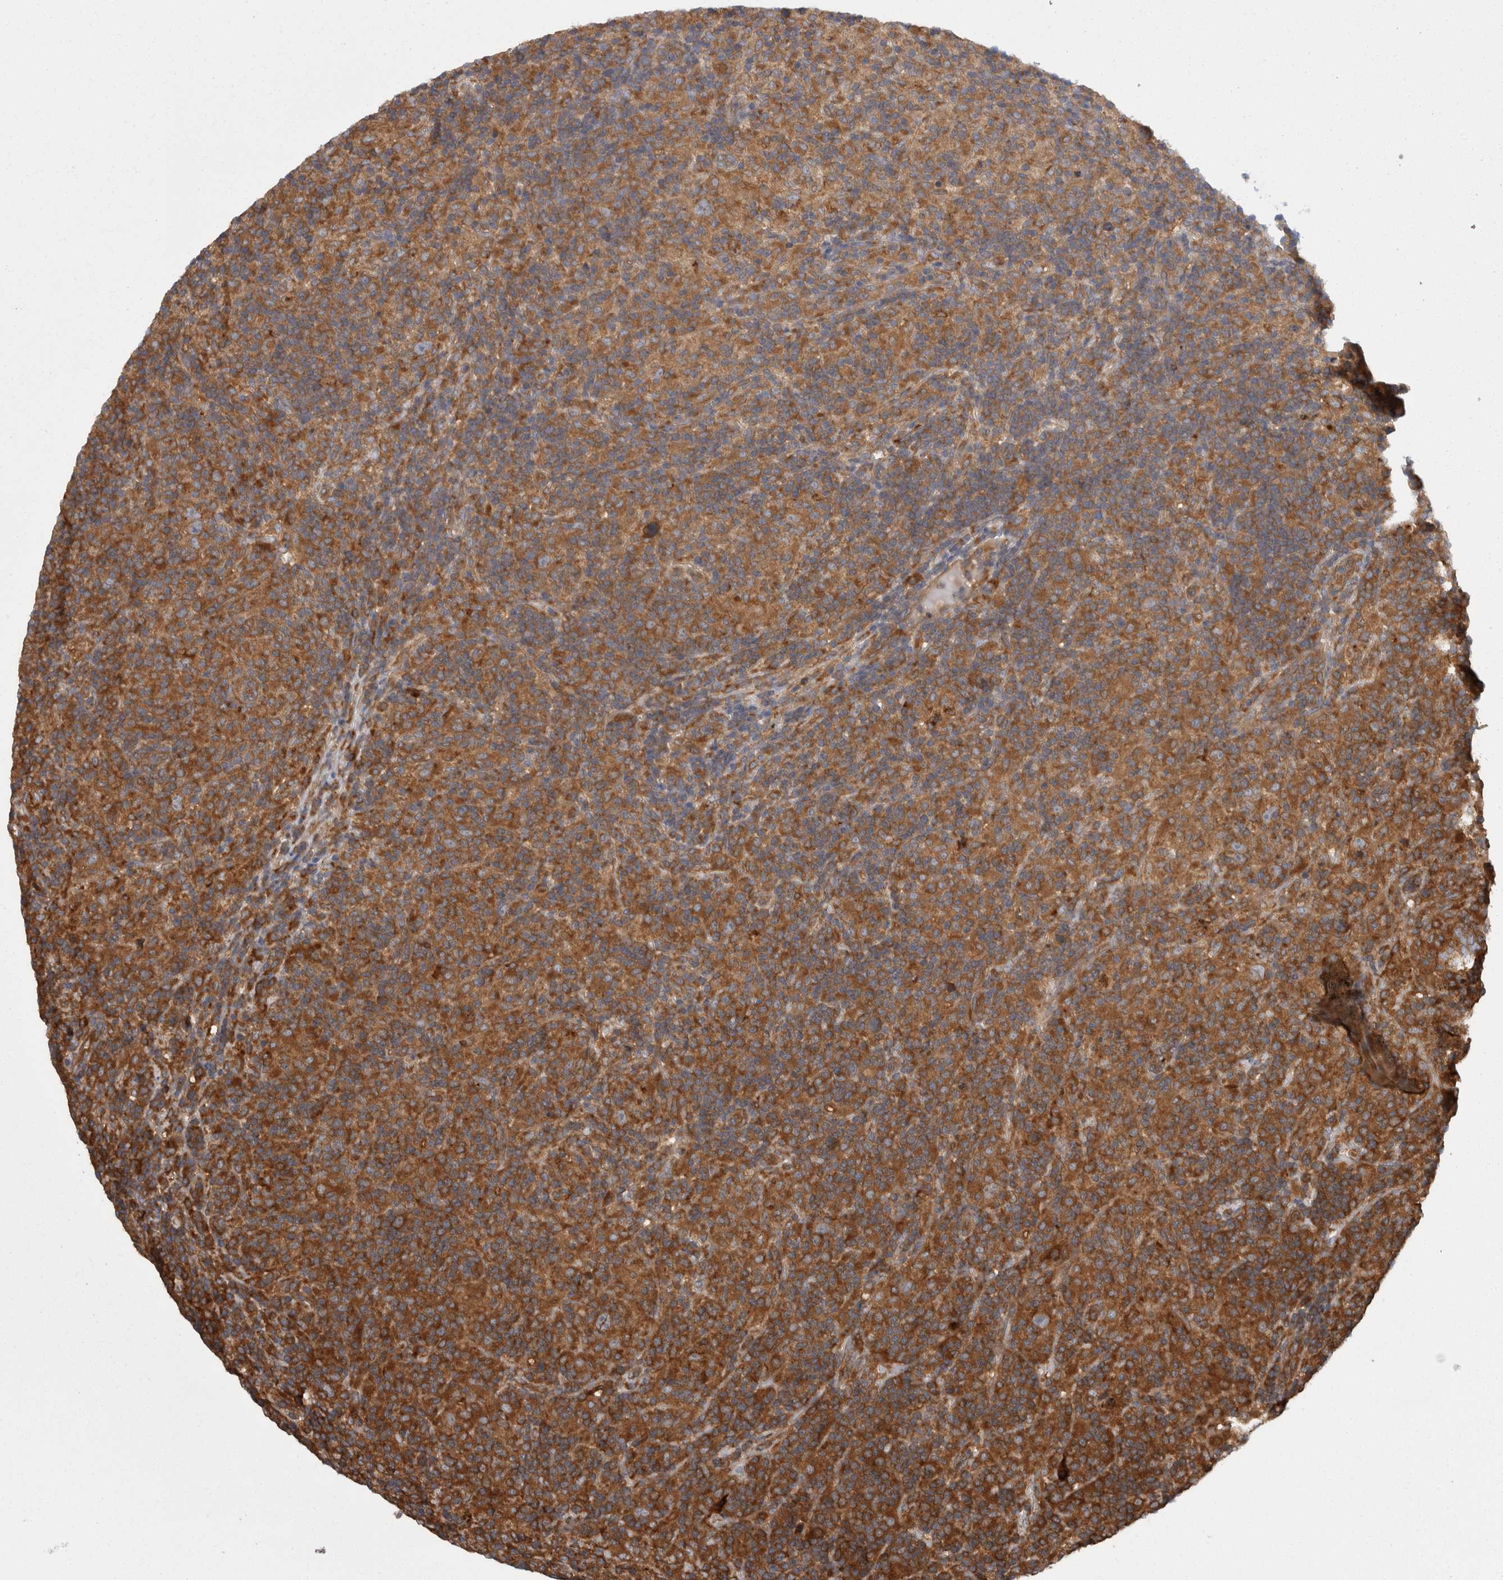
{"staining": {"intensity": "moderate", "quantity": ">75%", "location": "cytoplasmic/membranous"}, "tissue": "lymphoma", "cell_type": "Tumor cells", "image_type": "cancer", "snomed": [{"axis": "morphology", "description": "Hodgkin's disease, NOS"}, {"axis": "topography", "description": "Lymph node"}], "caption": "Protein positivity by IHC shows moderate cytoplasmic/membranous staining in approximately >75% of tumor cells in Hodgkin's disease.", "gene": "SMCR8", "patient": {"sex": "male", "age": 70}}